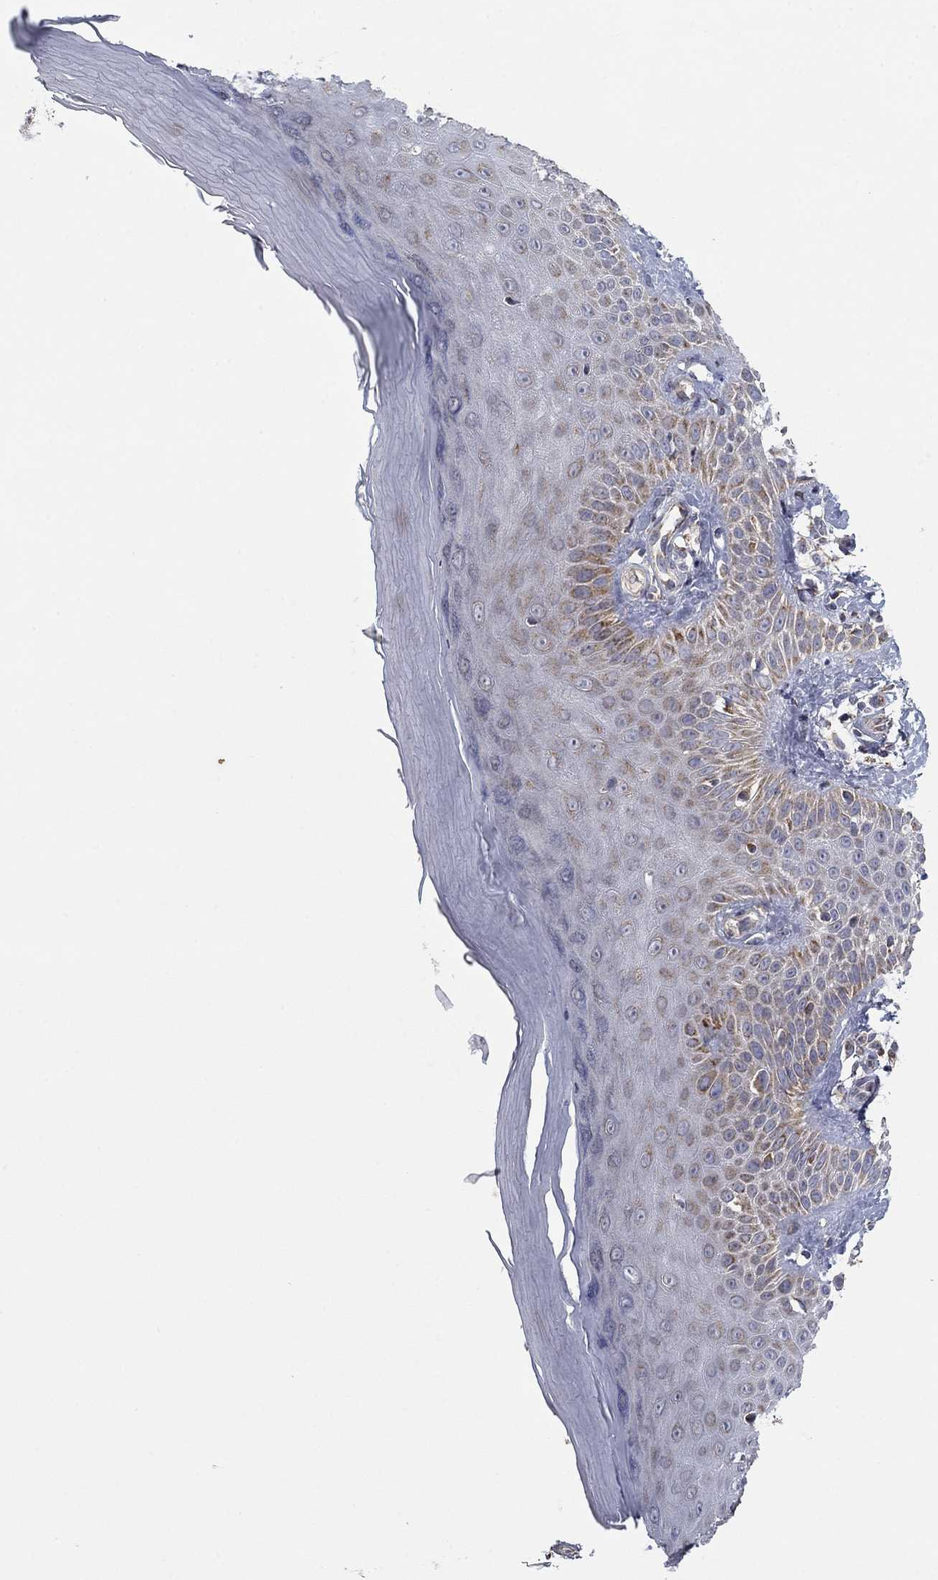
{"staining": {"intensity": "negative", "quantity": "none", "location": "none"}, "tissue": "skin", "cell_type": "Fibroblasts", "image_type": "normal", "snomed": [{"axis": "morphology", "description": "Normal tissue, NOS"}, {"axis": "morphology", "description": "Inflammation, NOS"}, {"axis": "morphology", "description": "Fibrosis, NOS"}, {"axis": "topography", "description": "Skin"}], "caption": "Immunohistochemical staining of normal skin exhibits no significant staining in fibroblasts. The staining was performed using DAB to visualize the protein expression in brown, while the nuclei were stained in blue with hematoxylin (Magnification: 20x).", "gene": "MMAA", "patient": {"sex": "male", "age": 71}}